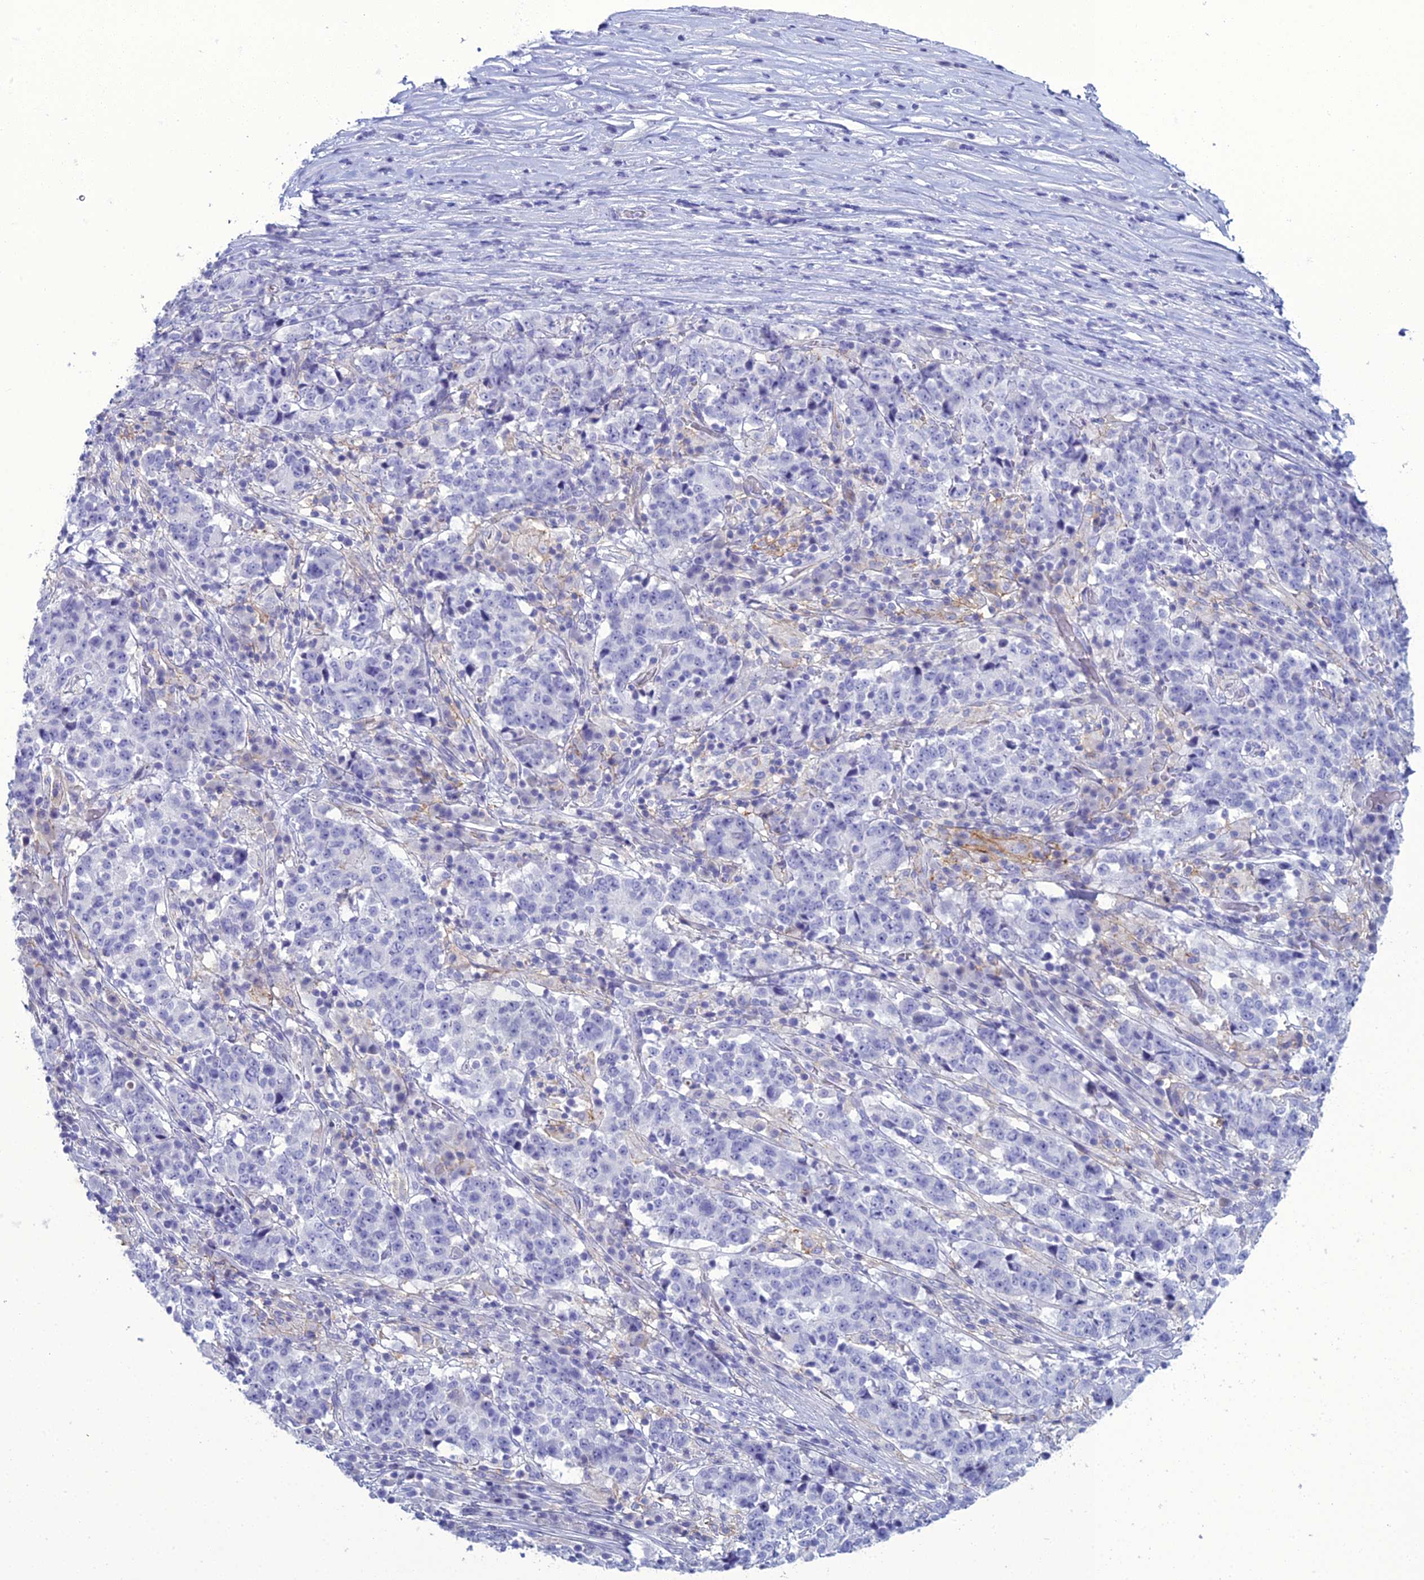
{"staining": {"intensity": "negative", "quantity": "none", "location": "none"}, "tissue": "stomach cancer", "cell_type": "Tumor cells", "image_type": "cancer", "snomed": [{"axis": "morphology", "description": "Adenocarcinoma, NOS"}, {"axis": "topography", "description": "Stomach"}], "caption": "High magnification brightfield microscopy of stomach cancer stained with DAB (brown) and counterstained with hematoxylin (blue): tumor cells show no significant positivity.", "gene": "ACE", "patient": {"sex": "male", "age": 59}}